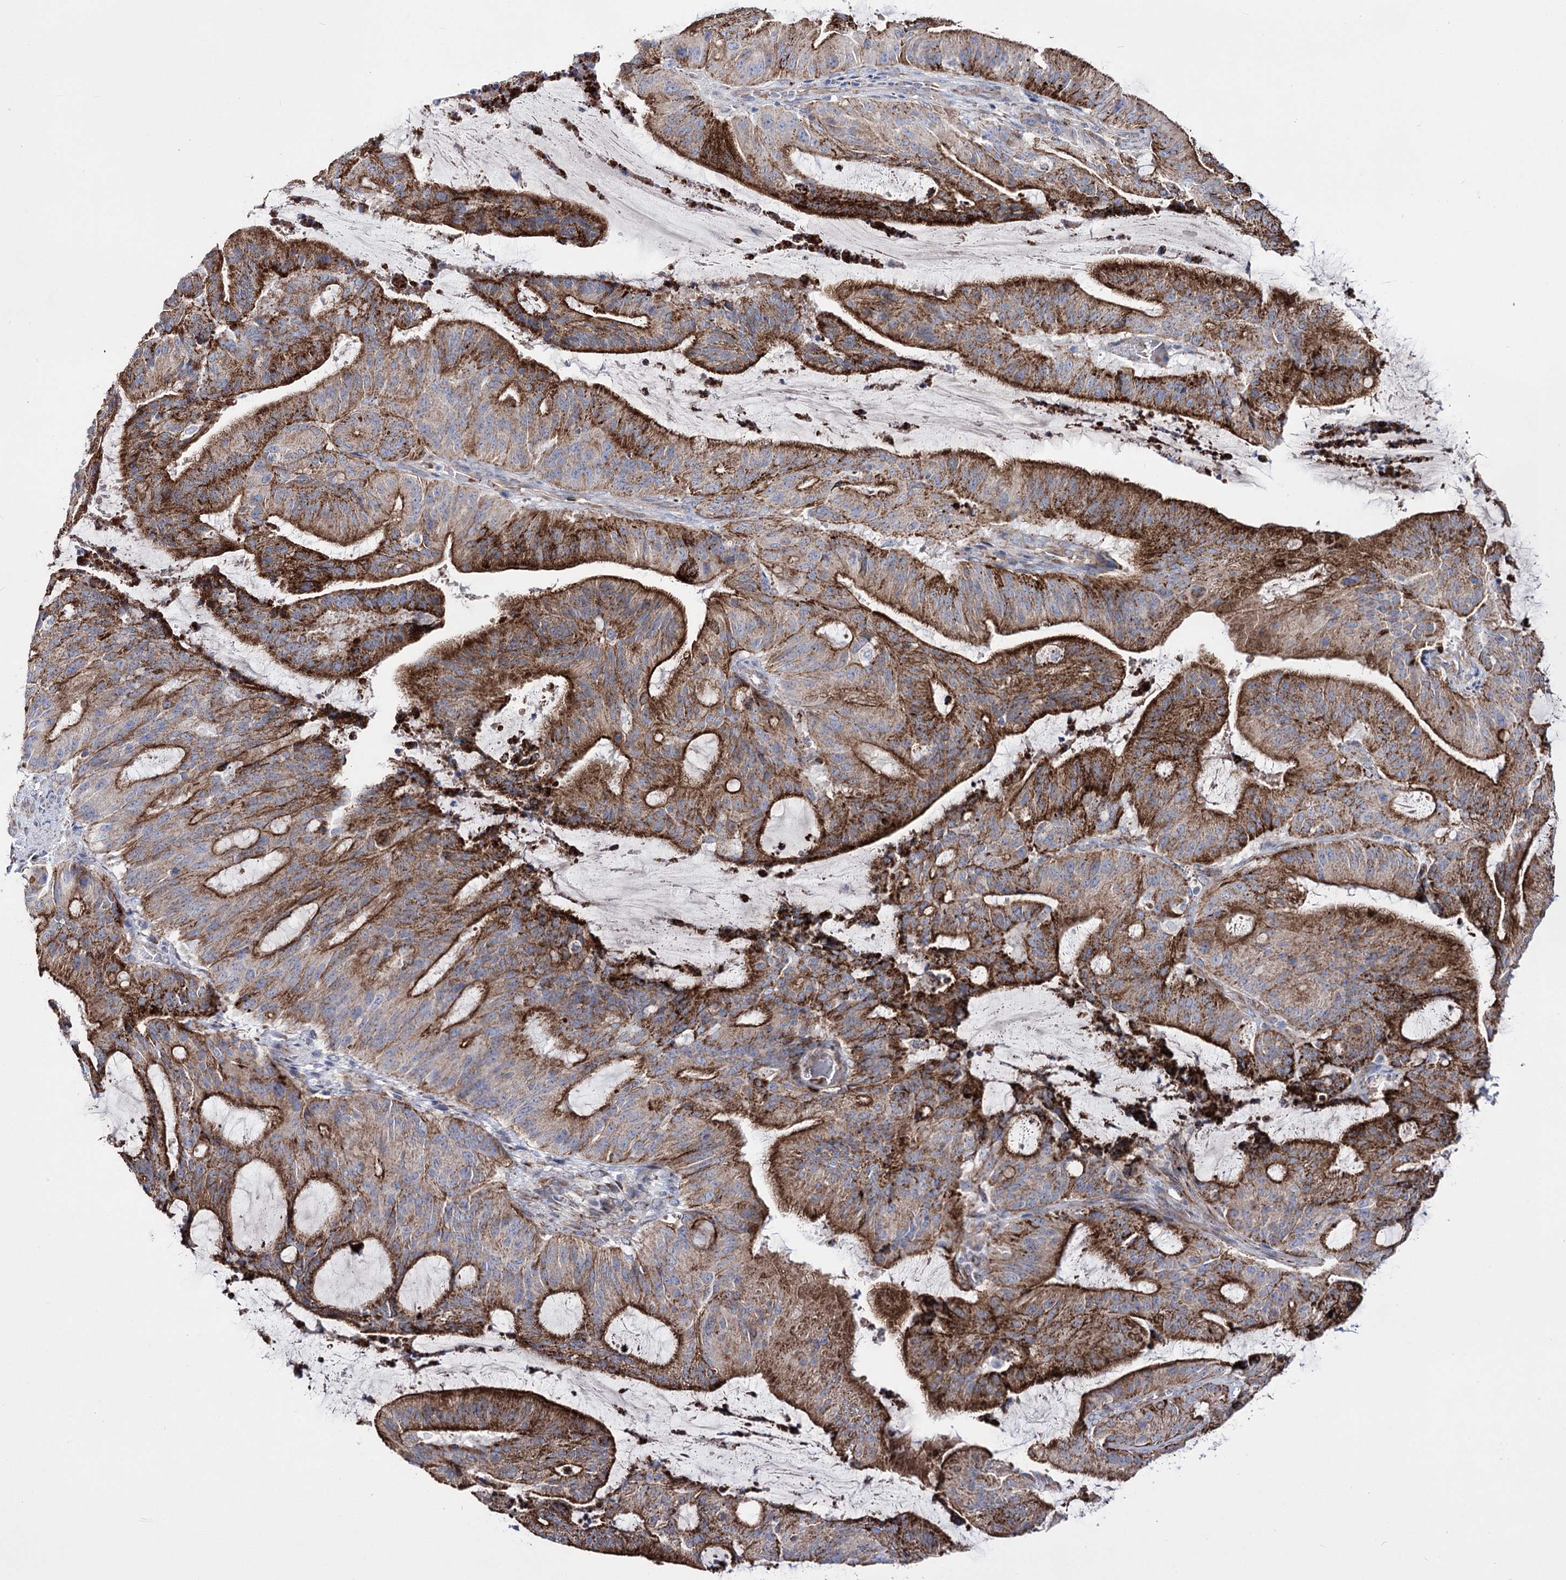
{"staining": {"intensity": "strong", "quantity": ">75%", "location": "cytoplasmic/membranous"}, "tissue": "liver cancer", "cell_type": "Tumor cells", "image_type": "cancer", "snomed": [{"axis": "morphology", "description": "Normal tissue, NOS"}, {"axis": "morphology", "description": "Cholangiocarcinoma"}, {"axis": "topography", "description": "Liver"}, {"axis": "topography", "description": "Peripheral nerve tissue"}], "caption": "Liver cancer (cholangiocarcinoma) stained with DAB immunohistochemistry (IHC) exhibits high levels of strong cytoplasmic/membranous staining in approximately >75% of tumor cells.", "gene": "OSBPL5", "patient": {"sex": "female", "age": 73}}